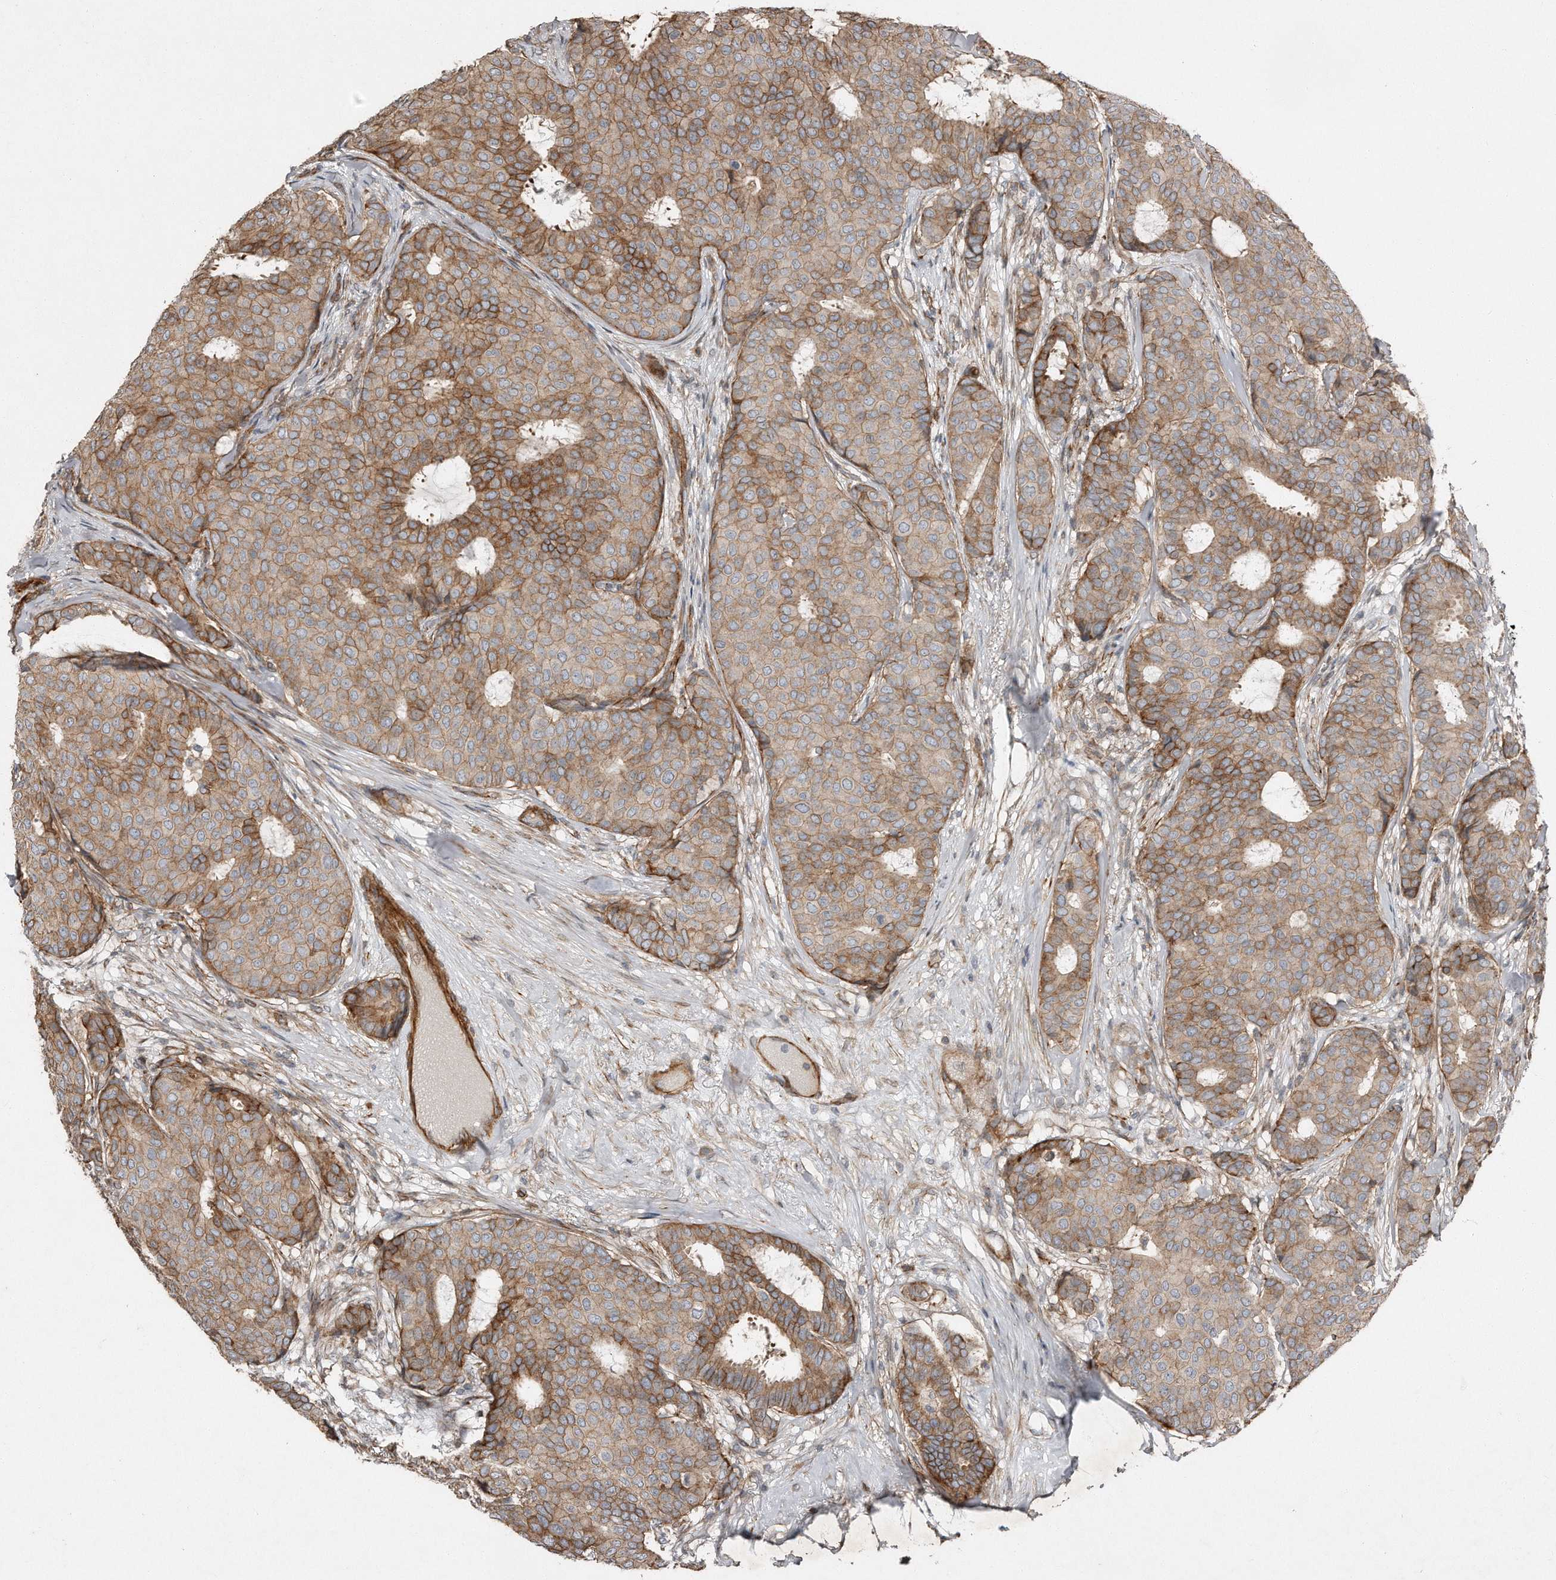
{"staining": {"intensity": "moderate", "quantity": "25%-75%", "location": "cytoplasmic/membranous"}, "tissue": "breast cancer", "cell_type": "Tumor cells", "image_type": "cancer", "snomed": [{"axis": "morphology", "description": "Duct carcinoma"}, {"axis": "topography", "description": "Breast"}], "caption": "This micrograph displays breast cancer (infiltrating ductal carcinoma) stained with IHC to label a protein in brown. The cytoplasmic/membranous of tumor cells show moderate positivity for the protein. Nuclei are counter-stained blue.", "gene": "SNAP47", "patient": {"sex": "female", "age": 75}}